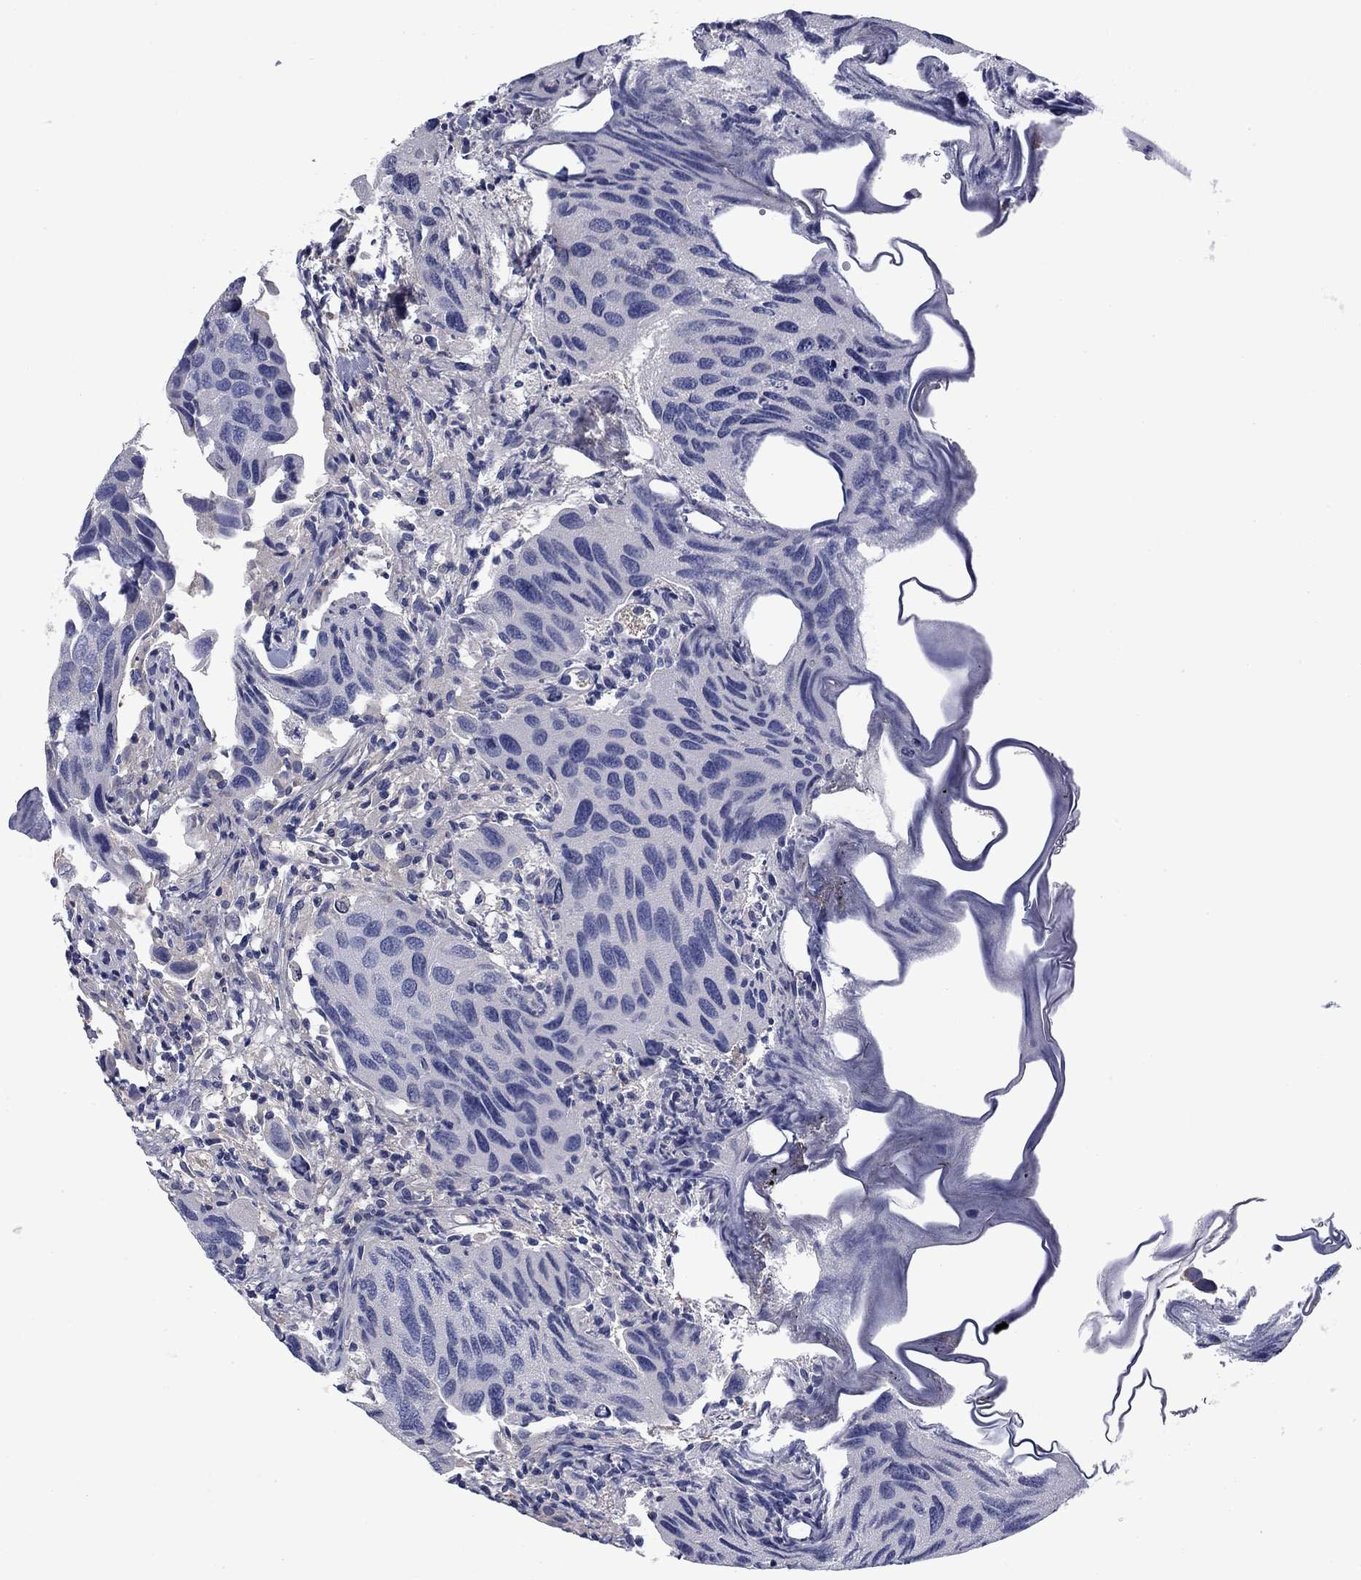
{"staining": {"intensity": "negative", "quantity": "none", "location": "none"}, "tissue": "urothelial cancer", "cell_type": "Tumor cells", "image_type": "cancer", "snomed": [{"axis": "morphology", "description": "Urothelial carcinoma, High grade"}, {"axis": "topography", "description": "Urinary bladder"}], "caption": "High-grade urothelial carcinoma was stained to show a protein in brown. There is no significant expression in tumor cells.", "gene": "FRK", "patient": {"sex": "male", "age": 79}}